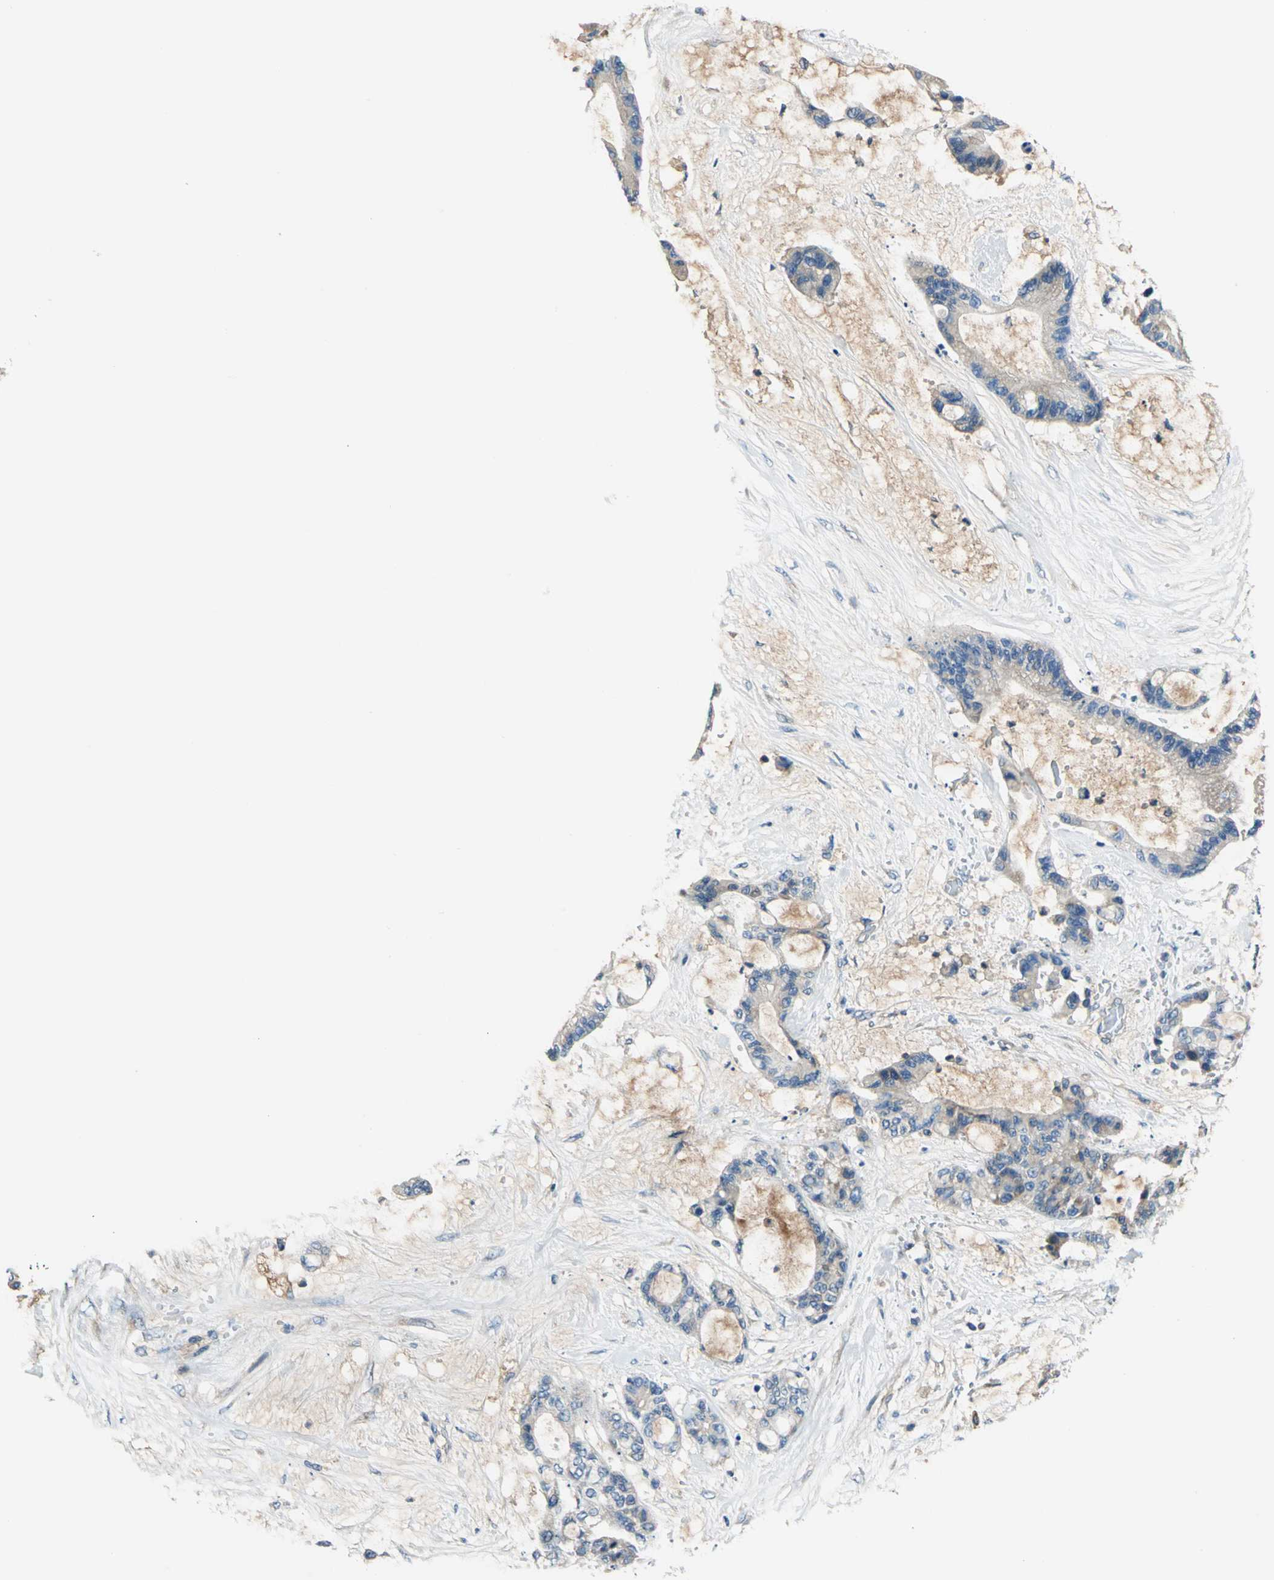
{"staining": {"intensity": "weak", "quantity": "25%-75%", "location": "cytoplasmic/membranous"}, "tissue": "liver cancer", "cell_type": "Tumor cells", "image_type": "cancer", "snomed": [{"axis": "morphology", "description": "Cholangiocarcinoma"}, {"axis": "topography", "description": "Liver"}], "caption": "Weak cytoplasmic/membranous staining is appreciated in about 25%-75% of tumor cells in cholangiocarcinoma (liver).", "gene": "DDX3Y", "patient": {"sex": "female", "age": 73}}